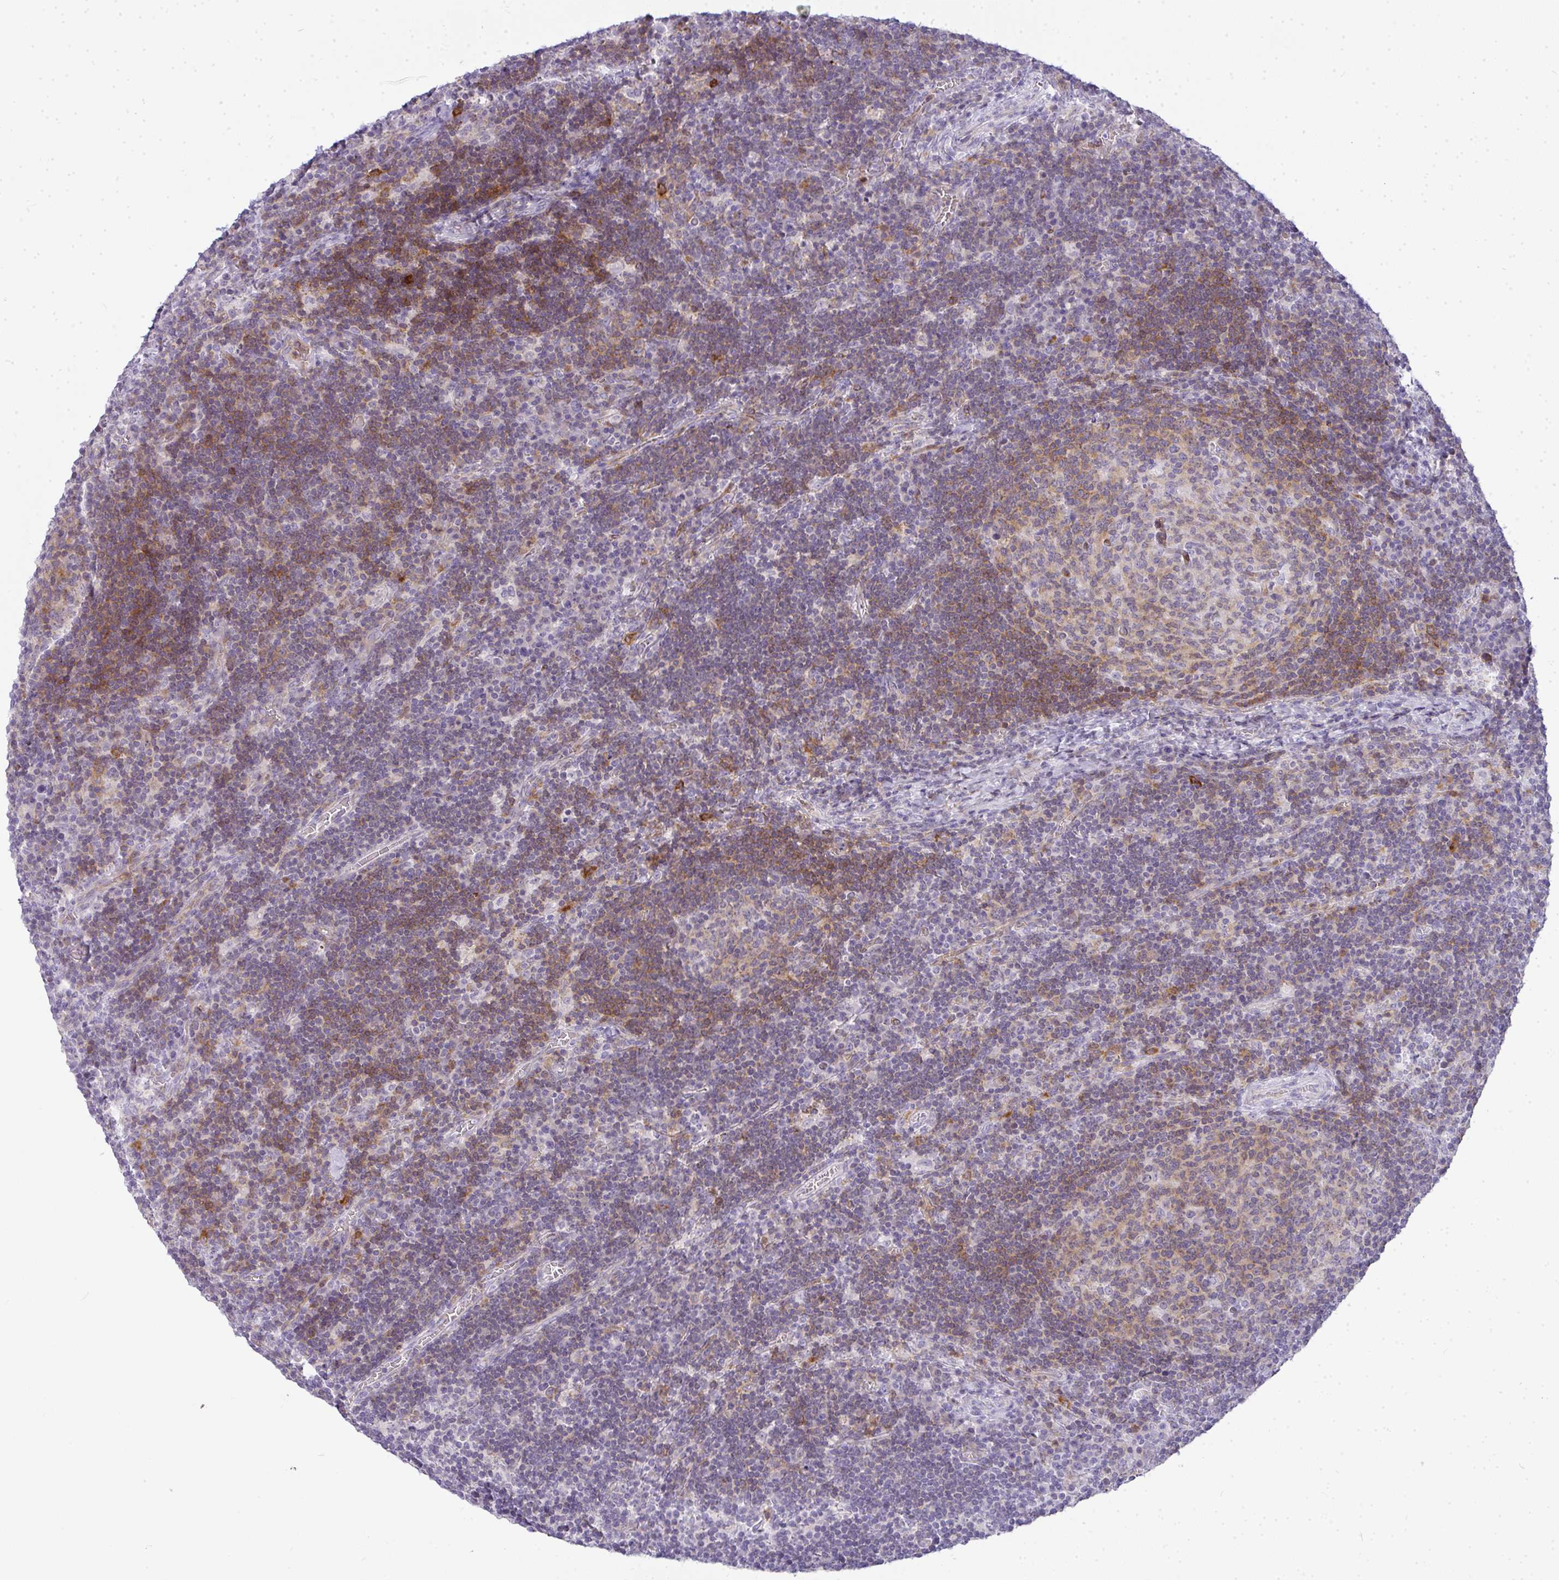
{"staining": {"intensity": "weak", "quantity": "25%-75%", "location": "cytoplasmic/membranous"}, "tissue": "lymph node", "cell_type": "Germinal center cells", "image_type": "normal", "snomed": [{"axis": "morphology", "description": "Normal tissue, NOS"}, {"axis": "topography", "description": "Lymph node"}], "caption": "Approximately 25%-75% of germinal center cells in benign human lymph node display weak cytoplasmic/membranous protein positivity as visualized by brown immunohistochemical staining.", "gene": "LIPE", "patient": {"sex": "male", "age": 67}}